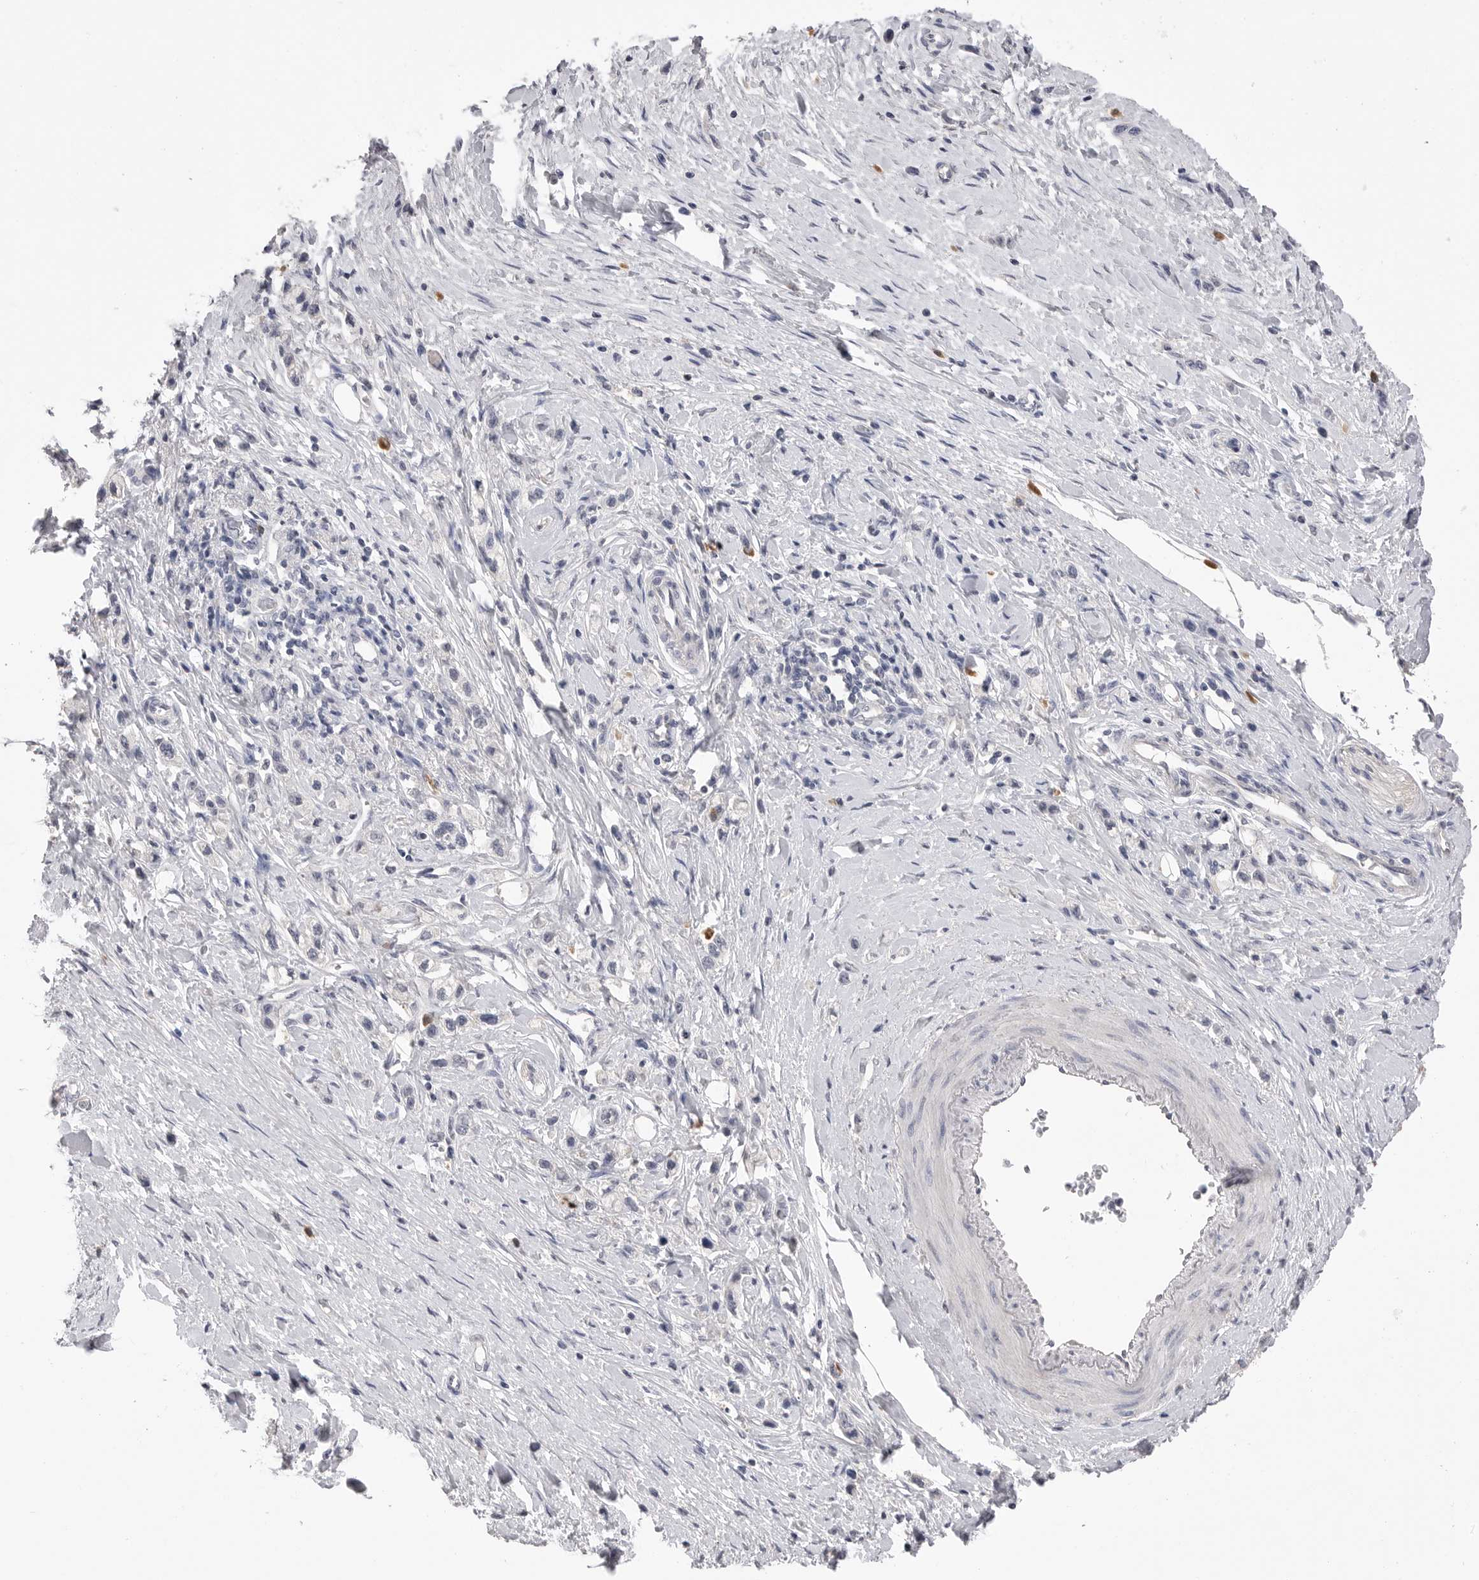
{"staining": {"intensity": "negative", "quantity": "none", "location": "none"}, "tissue": "stomach cancer", "cell_type": "Tumor cells", "image_type": "cancer", "snomed": [{"axis": "morphology", "description": "Adenocarcinoma, NOS"}, {"axis": "topography", "description": "Stomach"}], "caption": "Protein analysis of stomach adenocarcinoma exhibits no significant expression in tumor cells.", "gene": "DLGAP3", "patient": {"sex": "female", "age": 65}}